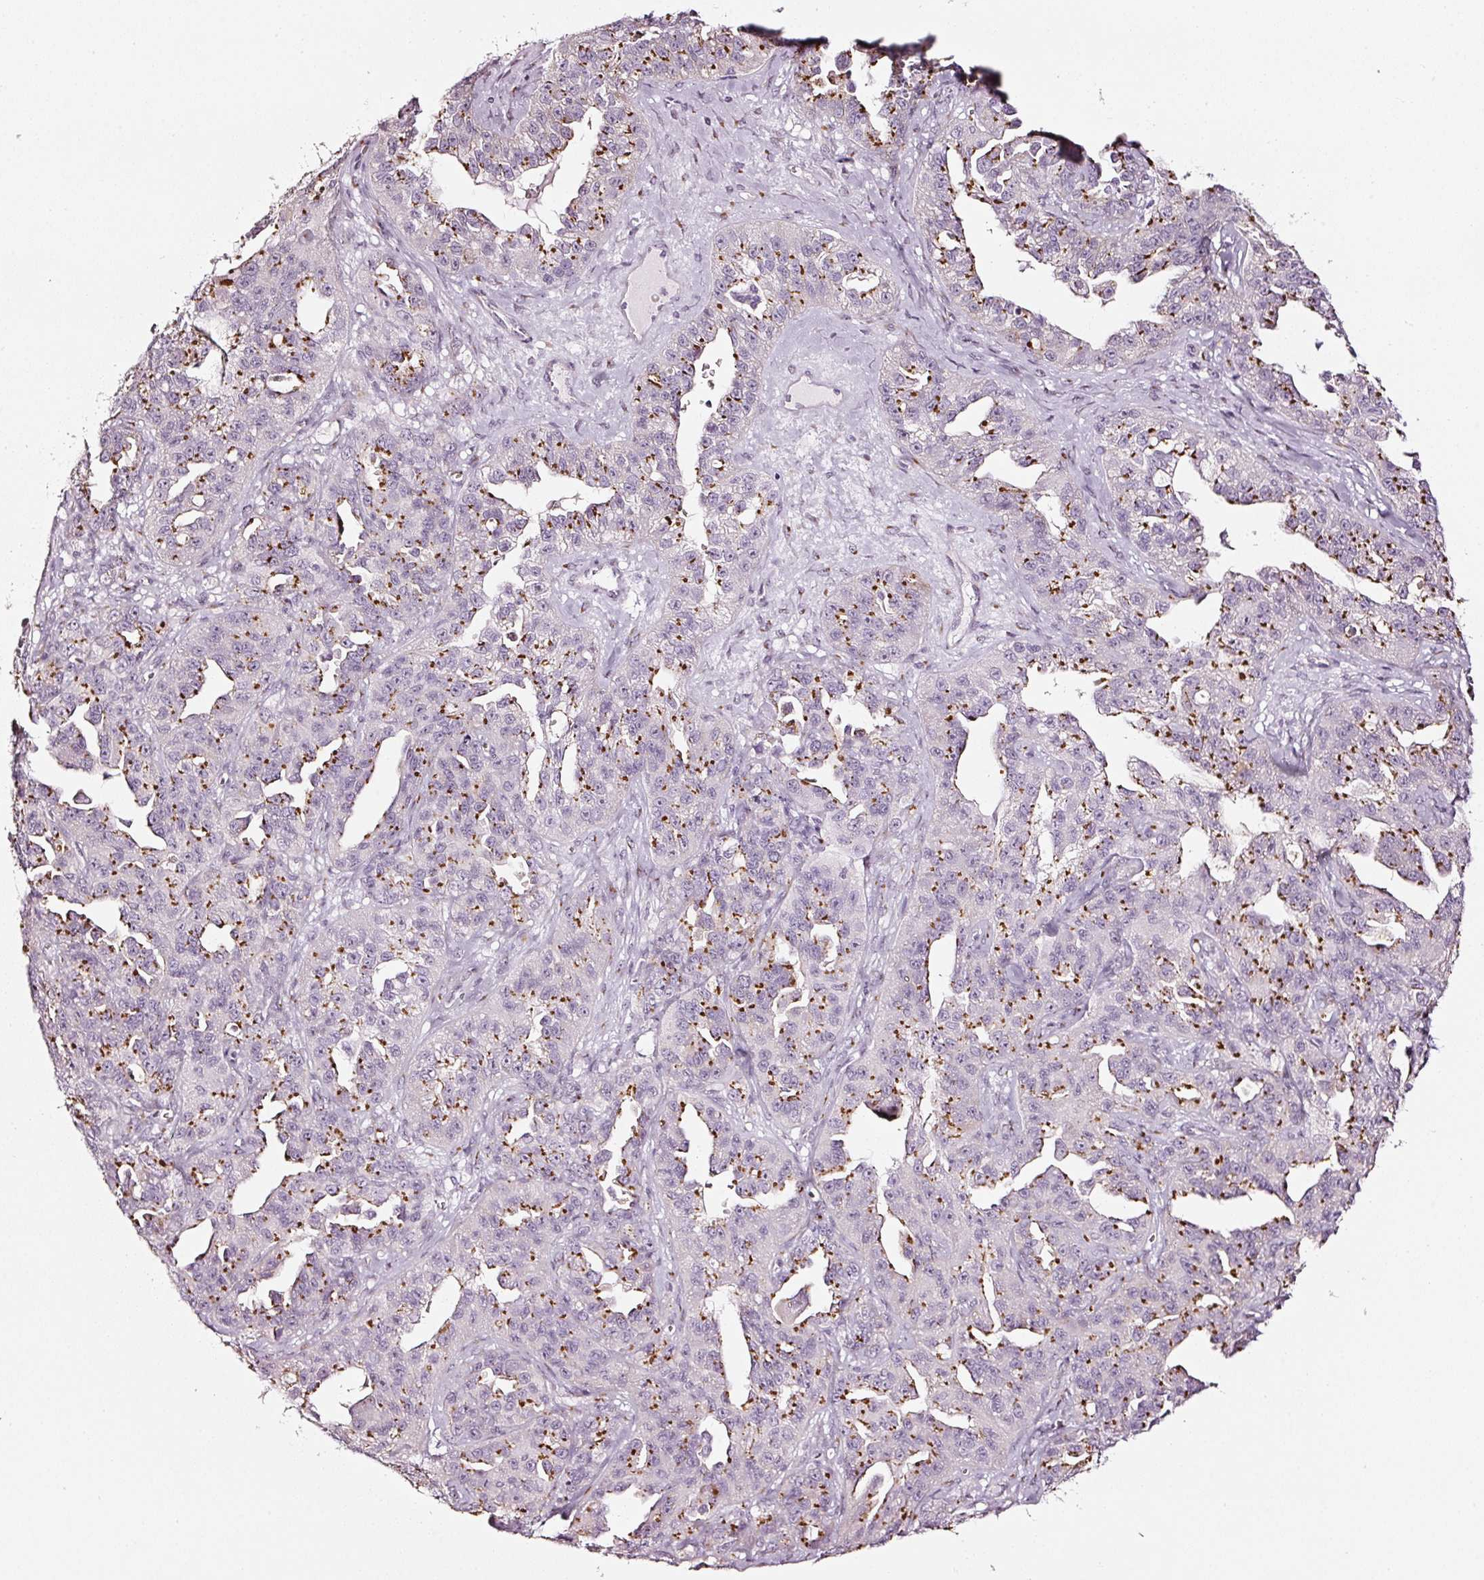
{"staining": {"intensity": "moderate", "quantity": "25%-75%", "location": "cytoplasmic/membranous"}, "tissue": "ovarian cancer", "cell_type": "Tumor cells", "image_type": "cancer", "snomed": [{"axis": "morphology", "description": "Cystadenocarcinoma, serous, NOS"}, {"axis": "topography", "description": "Ovary"}], "caption": "This histopathology image displays IHC staining of human ovarian cancer (serous cystadenocarcinoma), with medium moderate cytoplasmic/membranous staining in about 25%-75% of tumor cells.", "gene": "SDF4", "patient": {"sex": "female", "age": 75}}